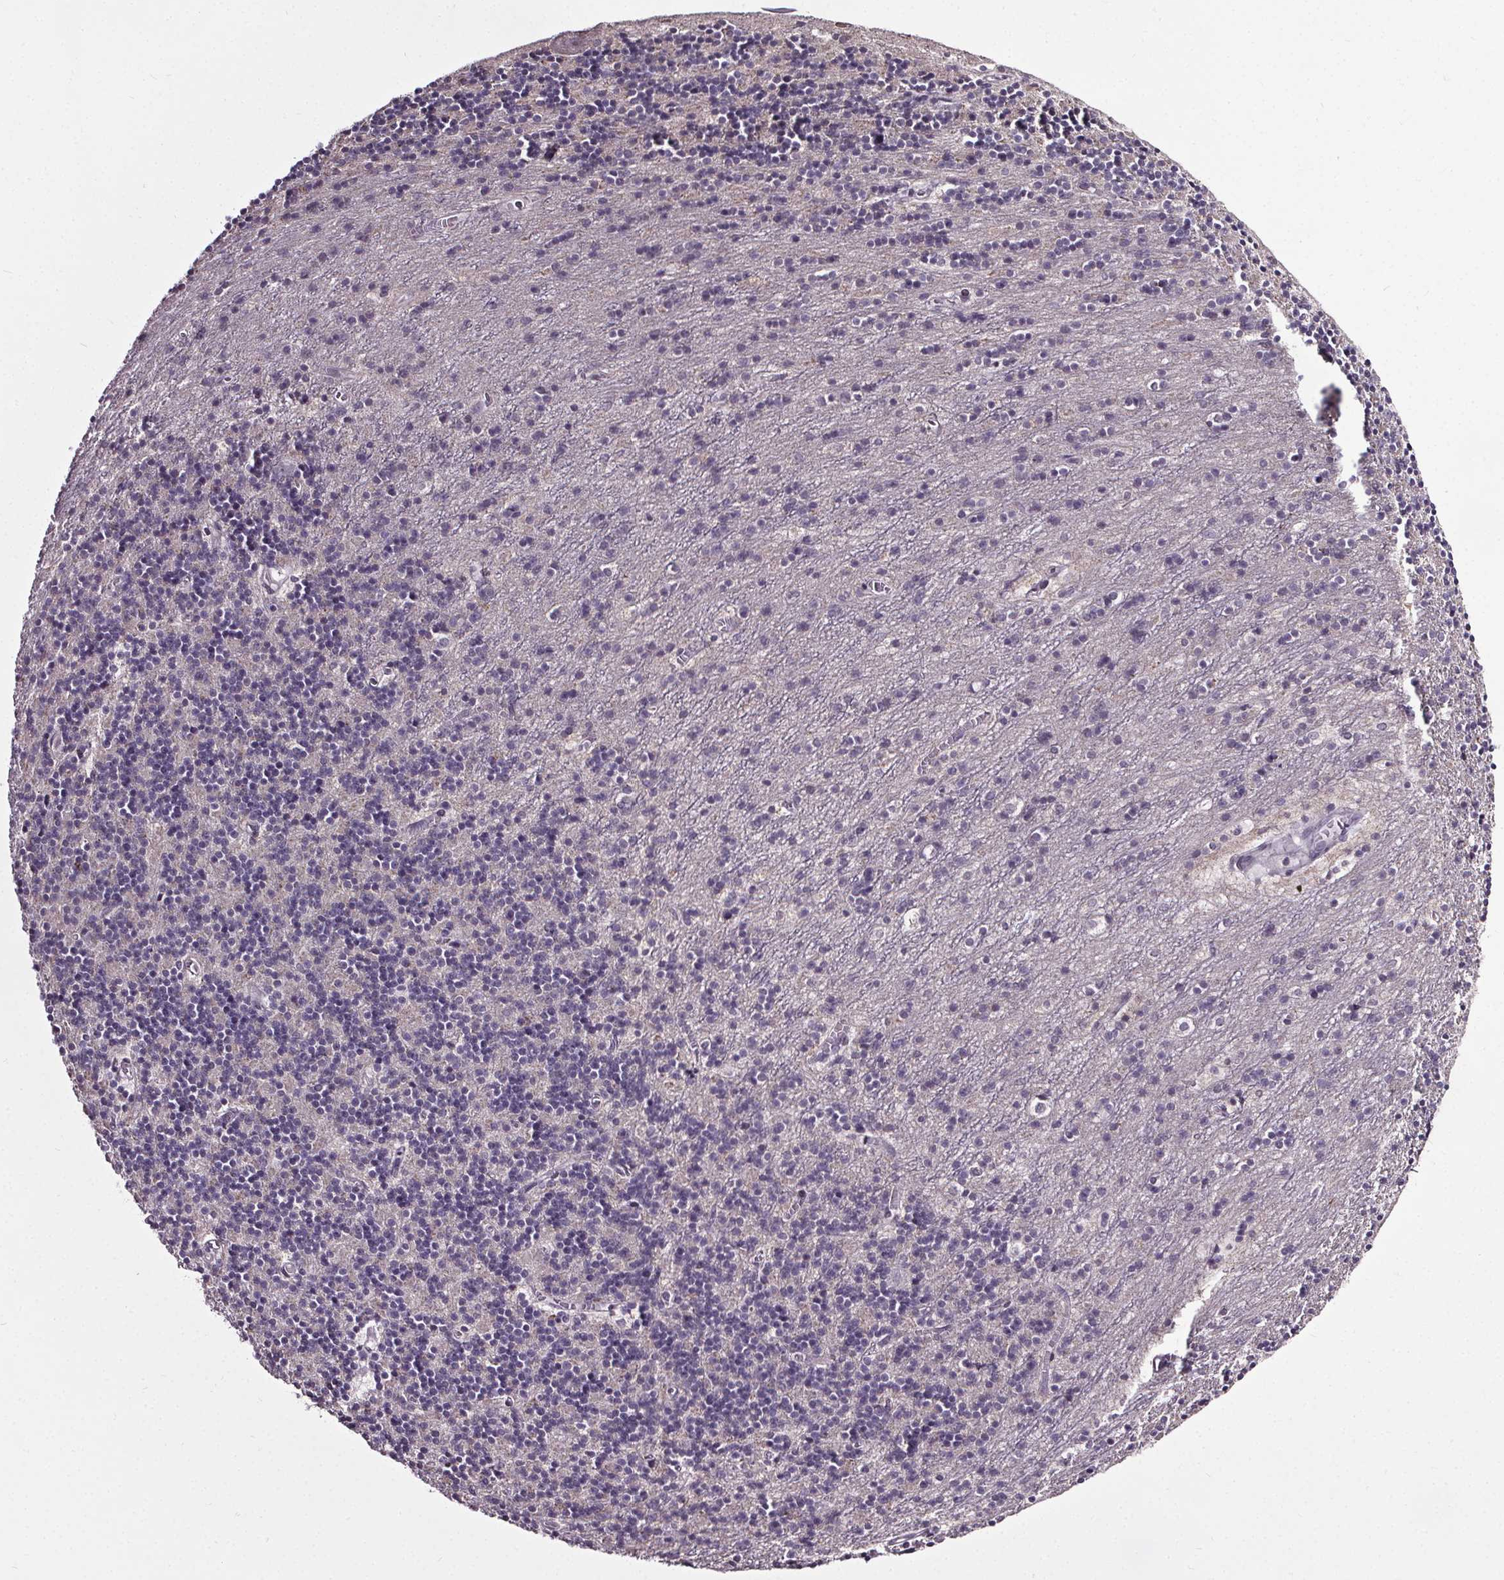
{"staining": {"intensity": "negative", "quantity": "none", "location": "none"}, "tissue": "cerebellum", "cell_type": "Cells in granular layer", "image_type": "normal", "snomed": [{"axis": "morphology", "description": "Normal tissue, NOS"}, {"axis": "topography", "description": "Cerebellum"}], "caption": "Unremarkable cerebellum was stained to show a protein in brown. There is no significant staining in cells in granular layer. Nuclei are stained in blue.", "gene": "NKX6", "patient": {"sex": "male", "age": 70}}